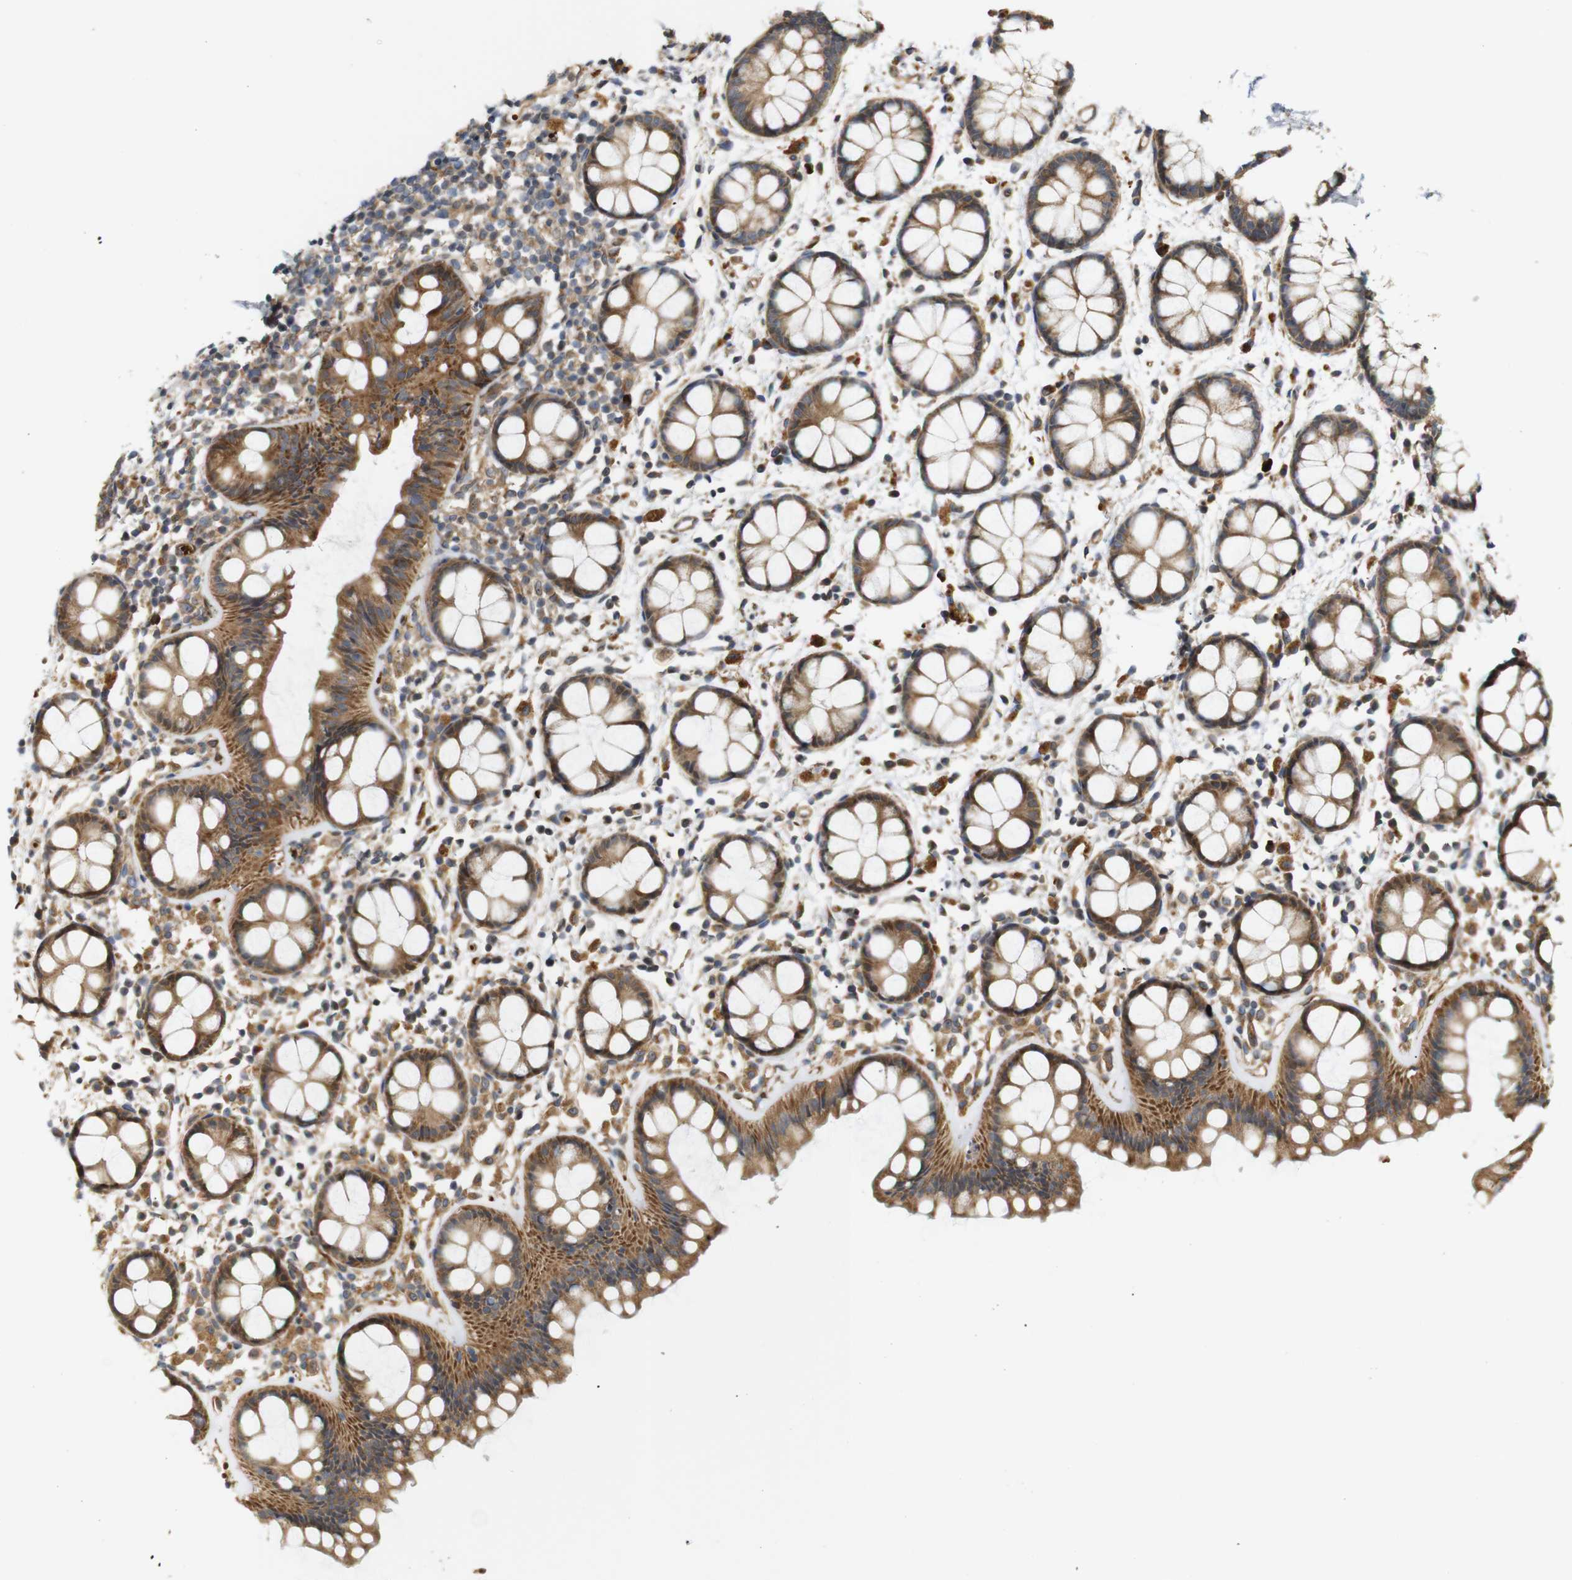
{"staining": {"intensity": "moderate", "quantity": ">75%", "location": "cytoplasmic/membranous"}, "tissue": "rectum", "cell_type": "Glandular cells", "image_type": "normal", "snomed": [{"axis": "morphology", "description": "Normal tissue, NOS"}, {"axis": "topography", "description": "Rectum"}], "caption": "The histopathology image demonstrates staining of benign rectum, revealing moderate cytoplasmic/membranous protein staining (brown color) within glandular cells. Immunohistochemistry (ihc) stains the protein in brown and the nuclei are stained blue.", "gene": "RPTOR", "patient": {"sex": "female", "age": 66}}